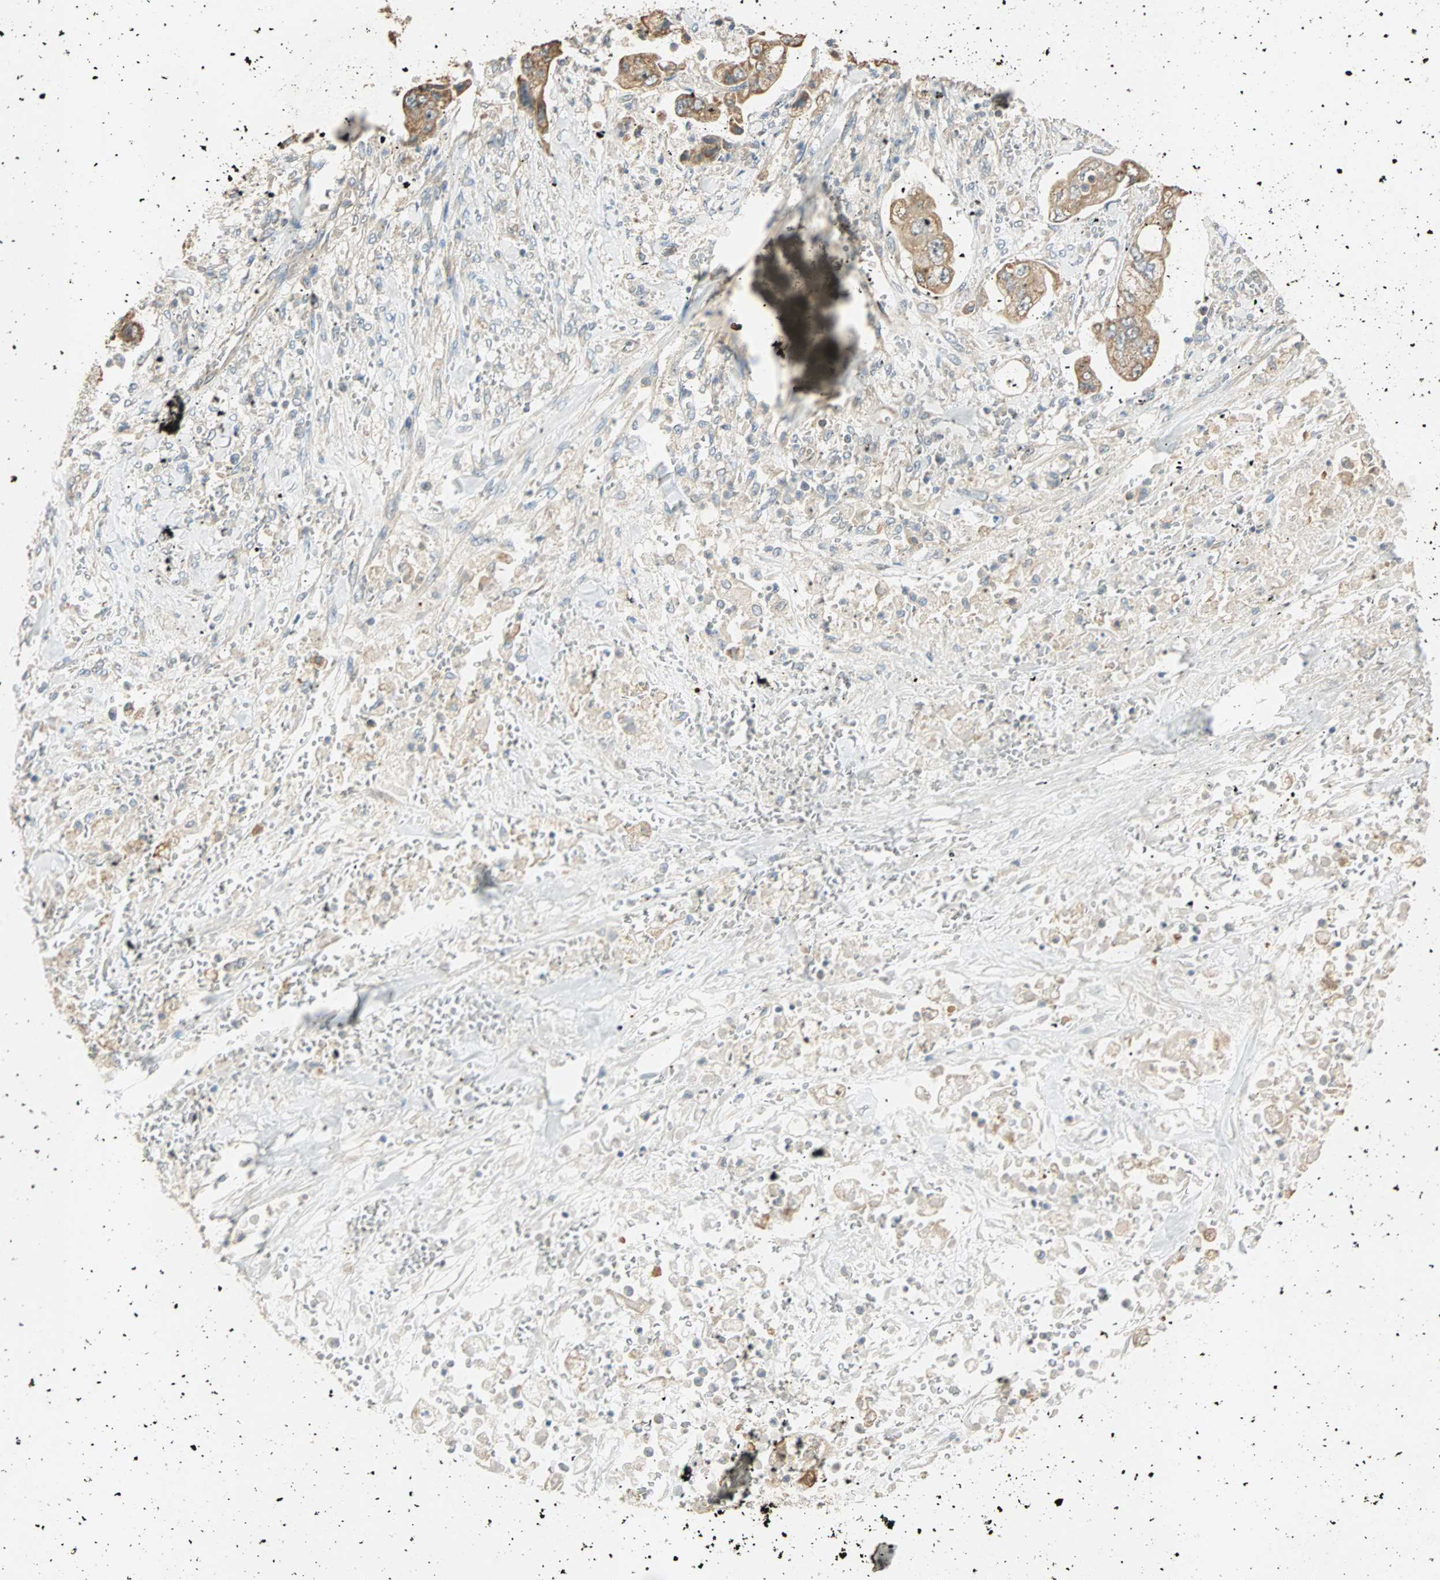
{"staining": {"intensity": "moderate", "quantity": ">75%", "location": "cytoplasmic/membranous"}, "tissue": "stomach cancer", "cell_type": "Tumor cells", "image_type": "cancer", "snomed": [{"axis": "morphology", "description": "Adenocarcinoma, NOS"}, {"axis": "topography", "description": "Stomach"}], "caption": "Immunohistochemical staining of human adenocarcinoma (stomach) shows moderate cytoplasmic/membranous protein expression in about >75% of tumor cells. (Stains: DAB (3,3'-diaminobenzidine) in brown, nuclei in blue, Microscopy: brightfield microscopy at high magnification).", "gene": "RAD18", "patient": {"sex": "male", "age": 62}}